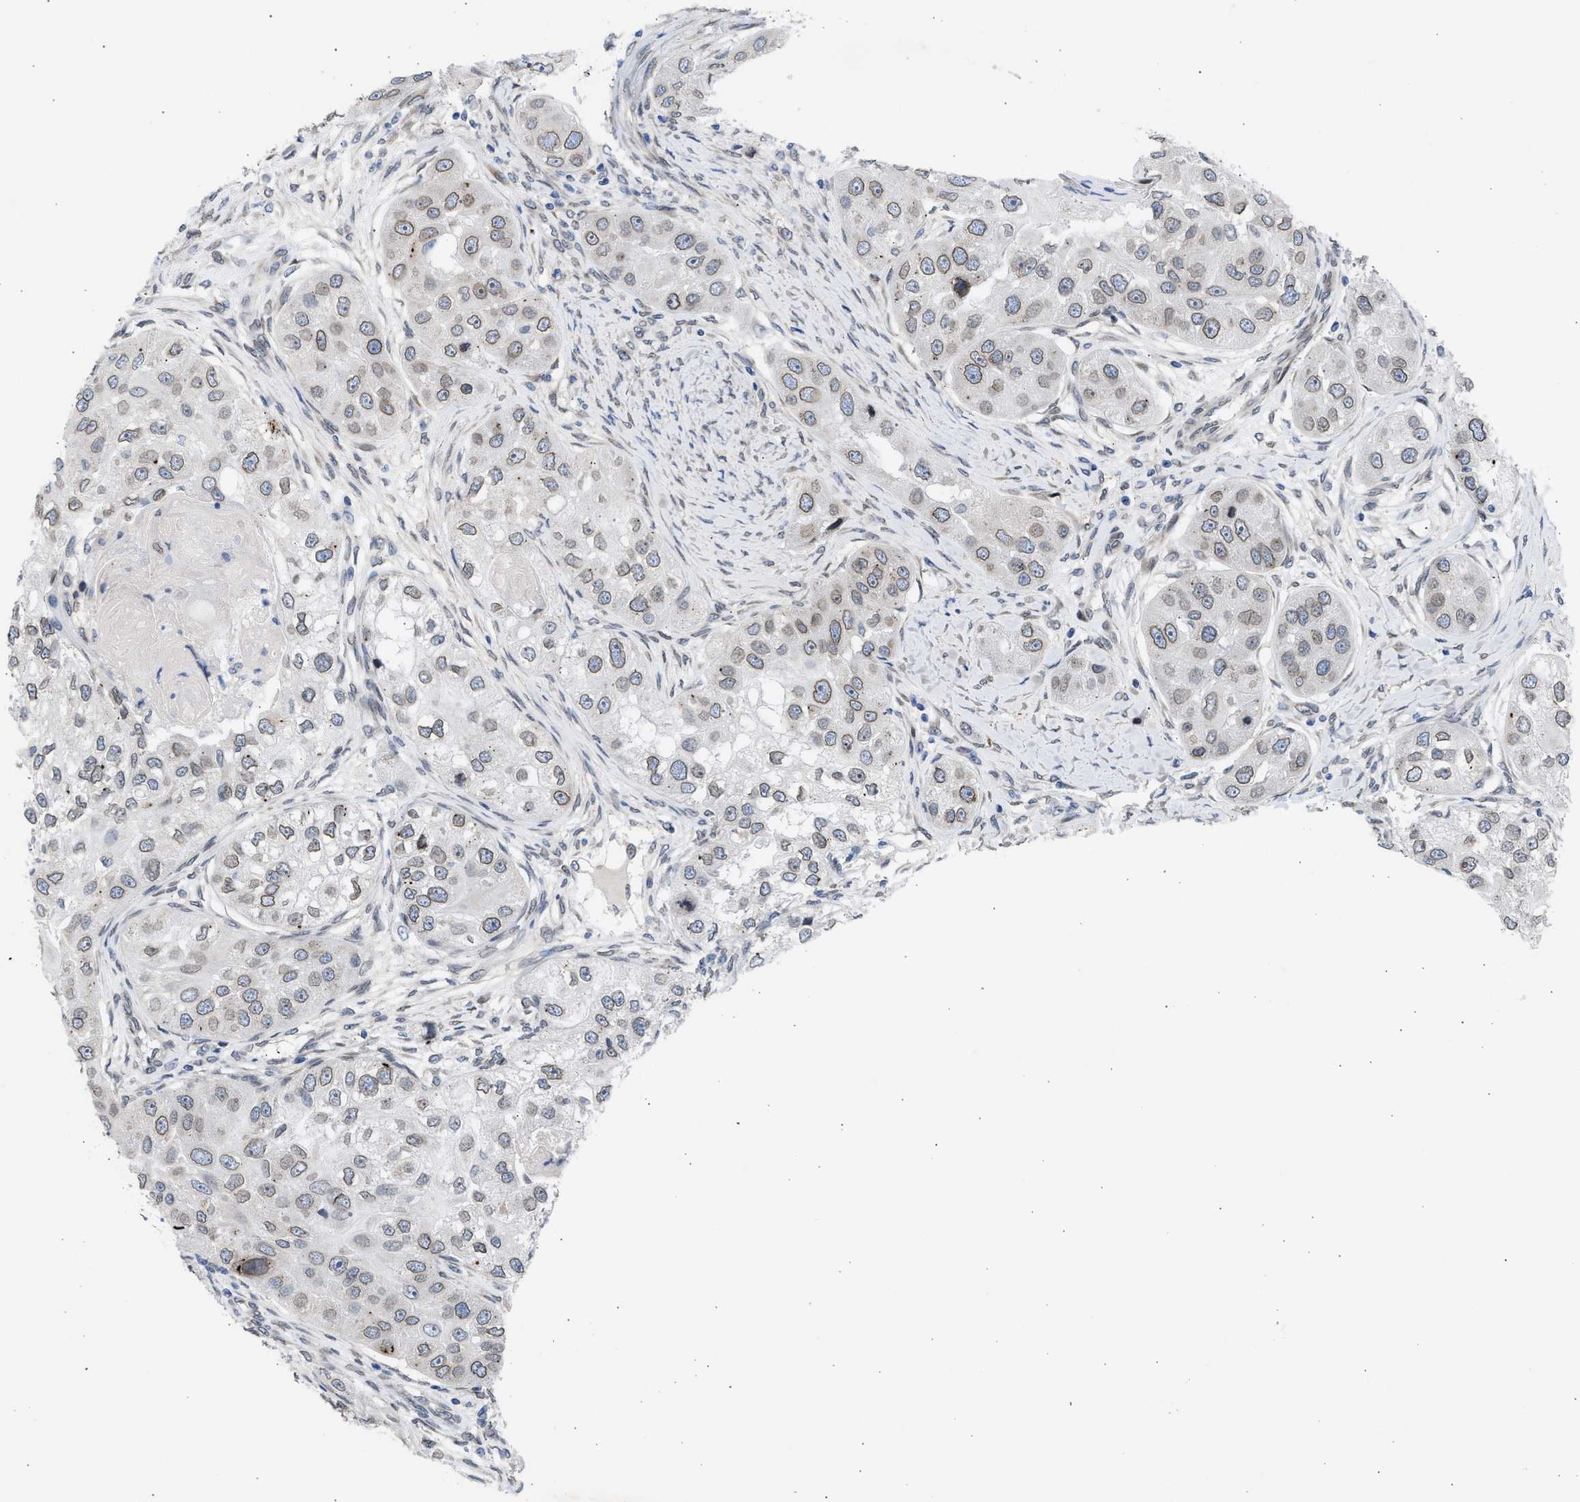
{"staining": {"intensity": "weak", "quantity": ">75%", "location": "cytoplasmic/membranous,nuclear"}, "tissue": "head and neck cancer", "cell_type": "Tumor cells", "image_type": "cancer", "snomed": [{"axis": "morphology", "description": "Normal tissue, NOS"}, {"axis": "morphology", "description": "Squamous cell carcinoma, NOS"}, {"axis": "topography", "description": "Skeletal muscle"}, {"axis": "topography", "description": "Head-Neck"}], "caption": "Head and neck cancer (squamous cell carcinoma) tissue shows weak cytoplasmic/membranous and nuclear staining in about >75% of tumor cells", "gene": "NUP35", "patient": {"sex": "male", "age": 51}}